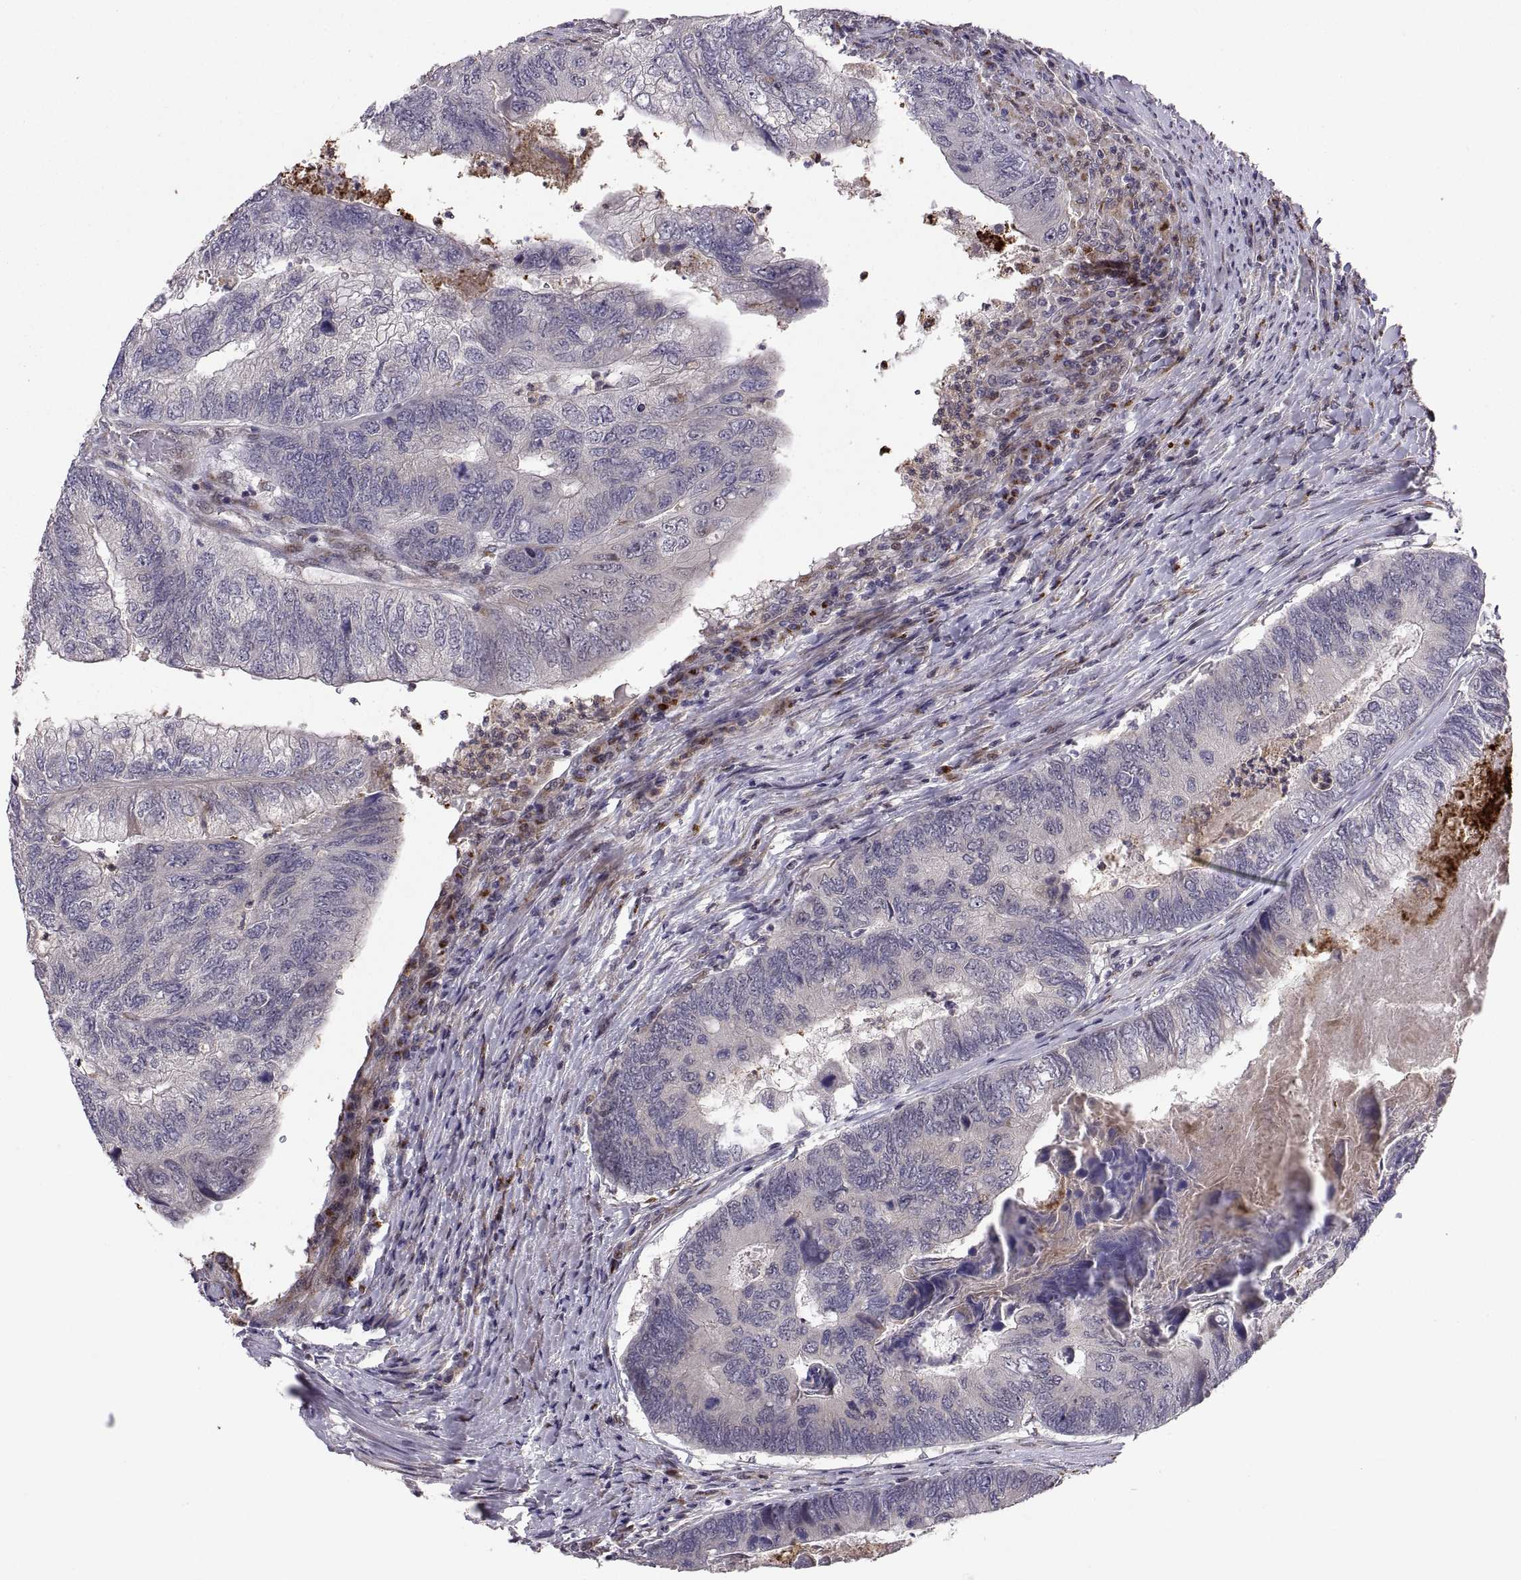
{"staining": {"intensity": "negative", "quantity": "none", "location": "none"}, "tissue": "colorectal cancer", "cell_type": "Tumor cells", "image_type": "cancer", "snomed": [{"axis": "morphology", "description": "Adenocarcinoma, NOS"}, {"axis": "topography", "description": "Colon"}], "caption": "Immunohistochemistry image of neoplastic tissue: human colorectal cancer (adenocarcinoma) stained with DAB (3,3'-diaminobenzidine) demonstrates no significant protein positivity in tumor cells.", "gene": "TESC", "patient": {"sex": "female", "age": 67}}